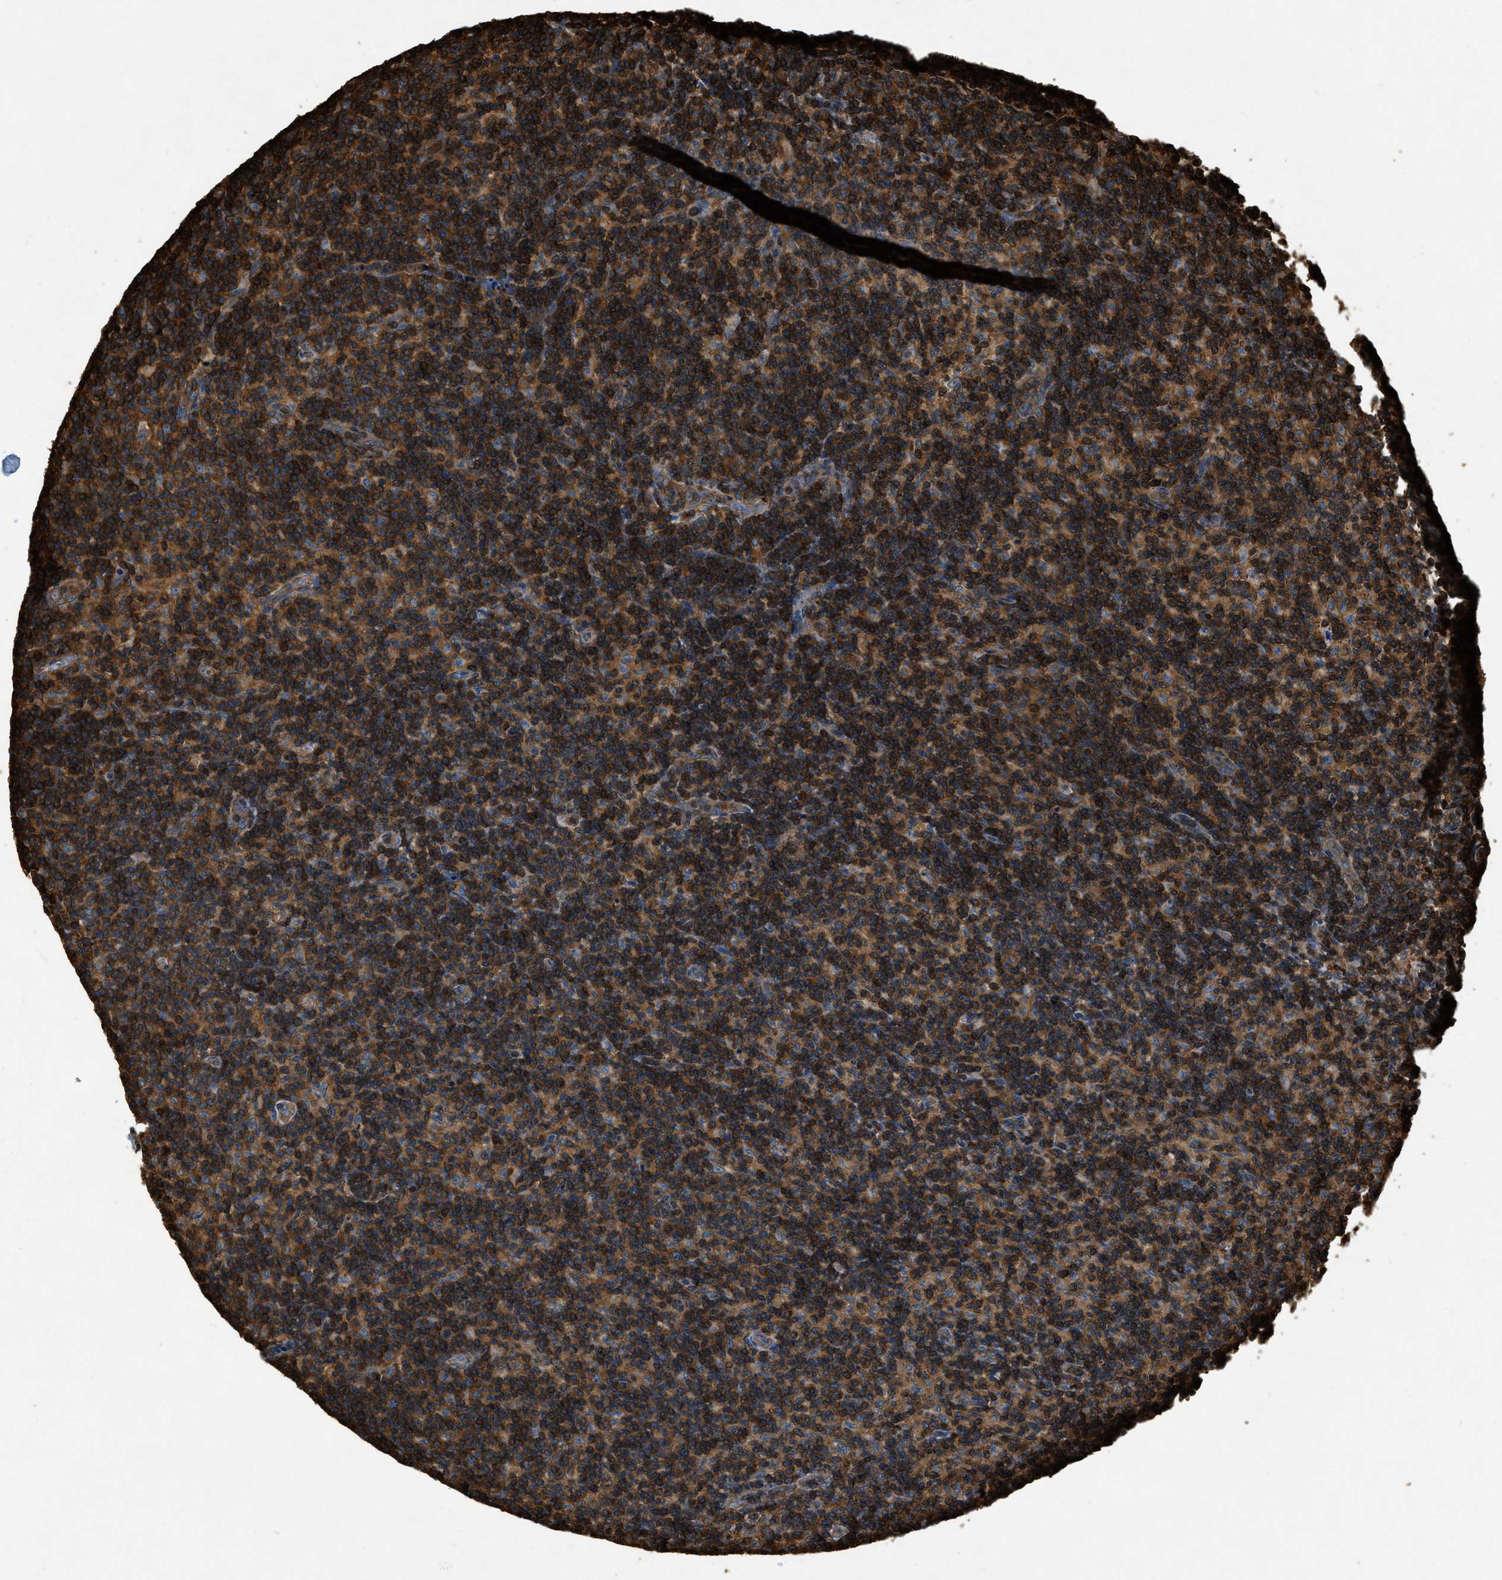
{"staining": {"intensity": "strong", "quantity": ">75%", "location": "cytoplasmic/membranous"}, "tissue": "lymph node", "cell_type": "Germinal center cells", "image_type": "normal", "snomed": [{"axis": "morphology", "description": "Normal tissue, NOS"}, {"axis": "morphology", "description": "Inflammation, NOS"}, {"axis": "topography", "description": "Lymph node"}], "caption": "This image displays immunohistochemistry staining of benign human lymph node, with high strong cytoplasmic/membranous staining in approximately >75% of germinal center cells.", "gene": "YARS1", "patient": {"sex": "male", "age": 55}}